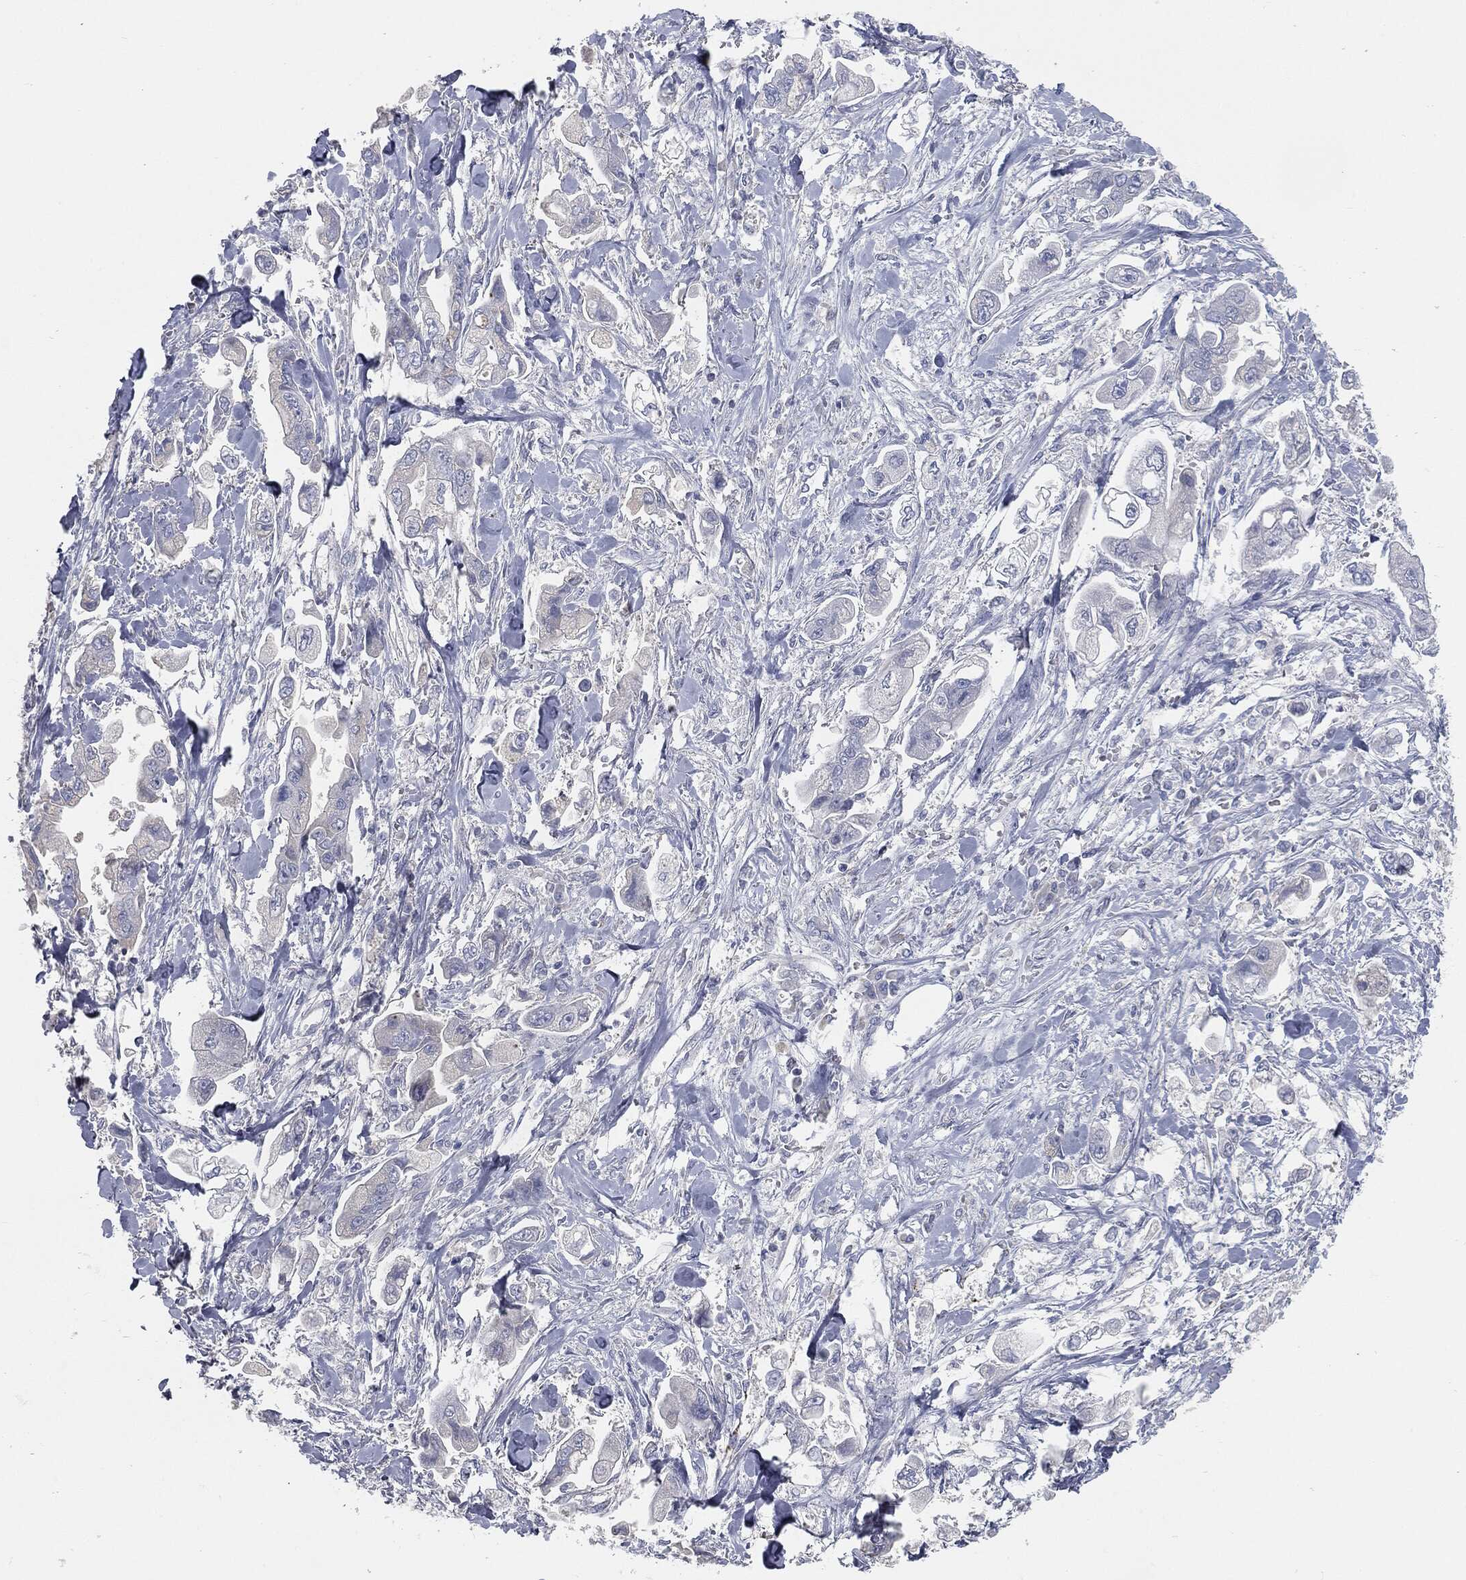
{"staining": {"intensity": "negative", "quantity": "none", "location": "none"}, "tissue": "stomach cancer", "cell_type": "Tumor cells", "image_type": "cancer", "snomed": [{"axis": "morphology", "description": "Adenocarcinoma, NOS"}, {"axis": "topography", "description": "Stomach"}], "caption": "Immunohistochemistry (IHC) of human stomach adenocarcinoma demonstrates no positivity in tumor cells.", "gene": "CAV3", "patient": {"sex": "male", "age": 62}}